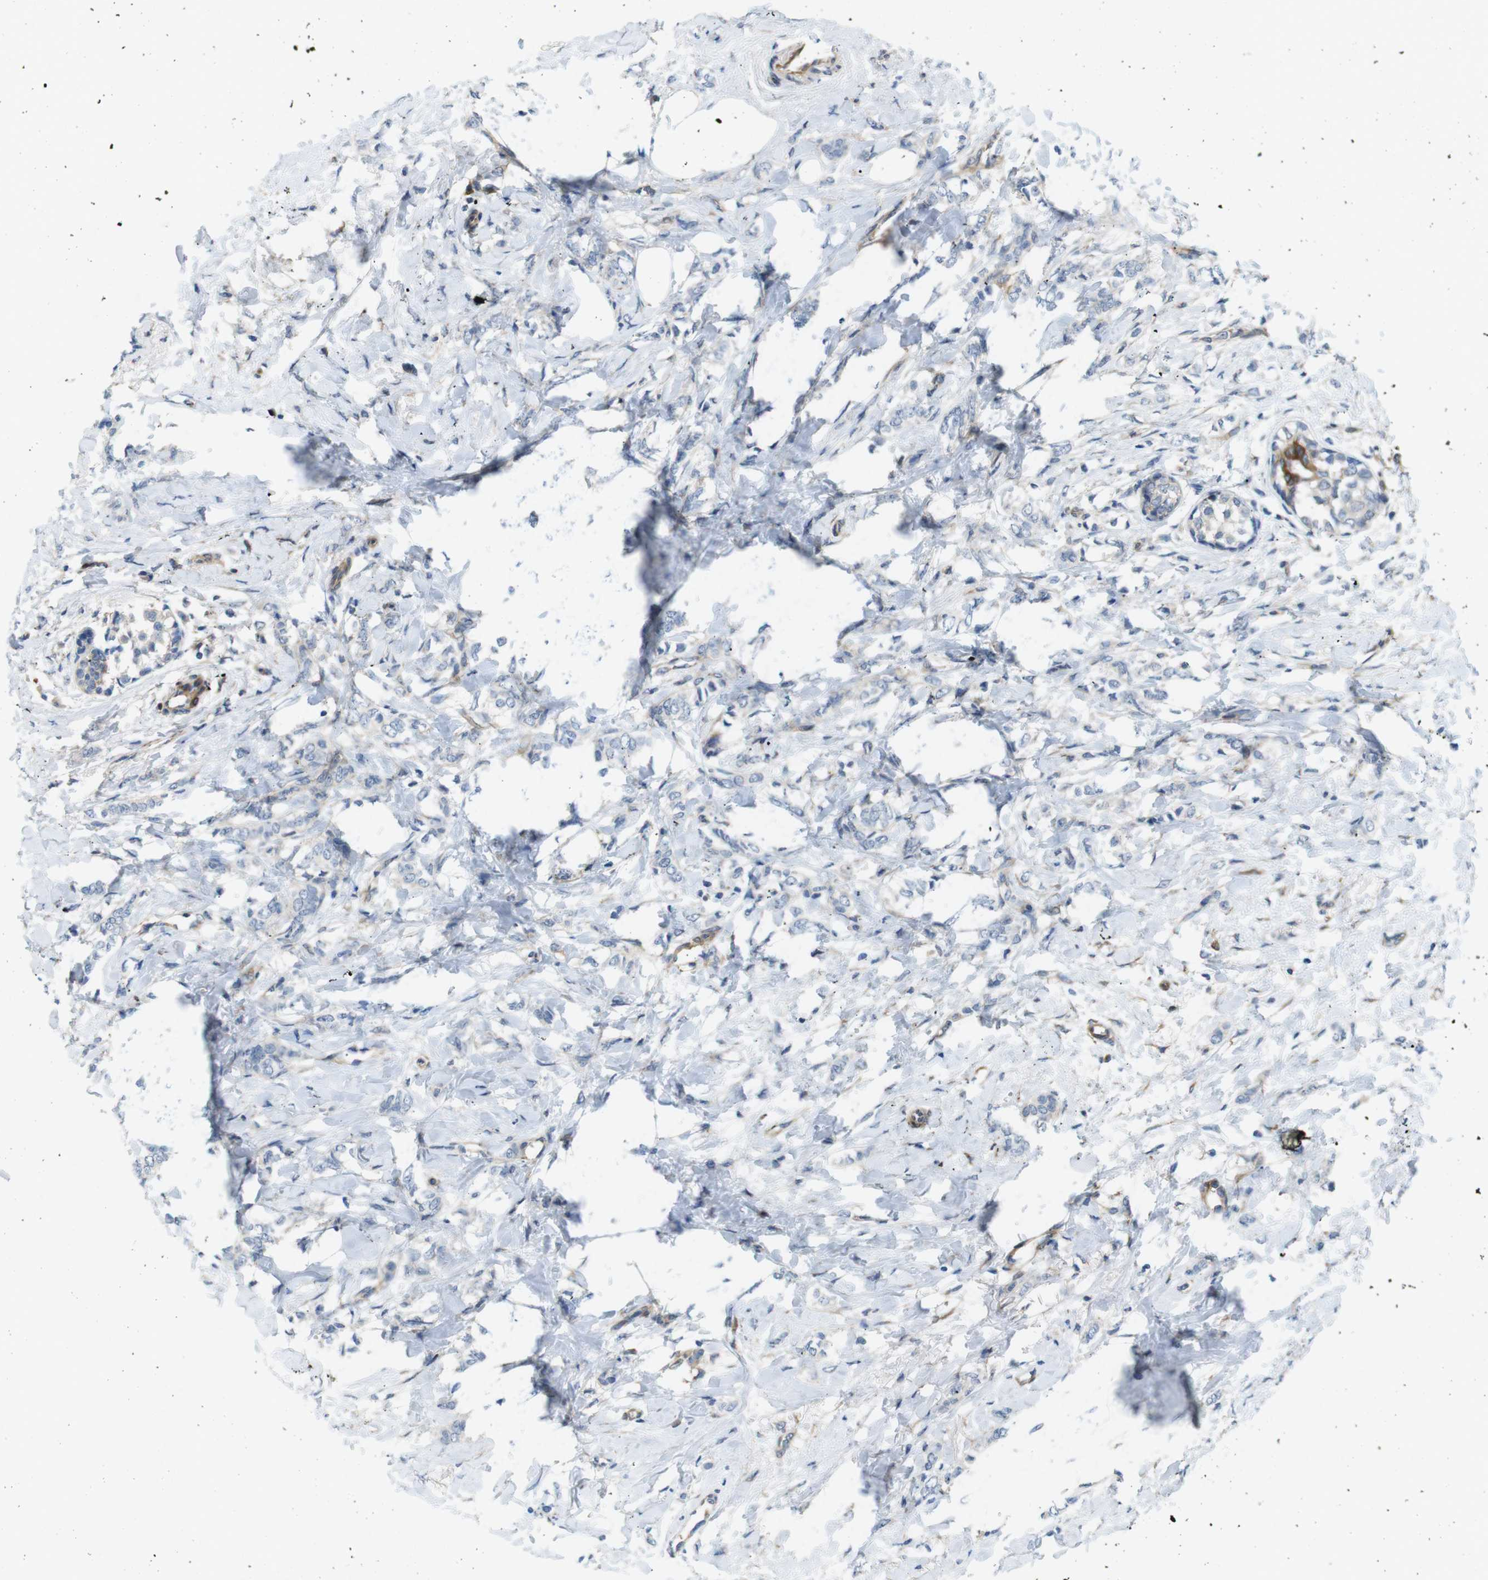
{"staining": {"intensity": "weak", "quantity": "25%-75%", "location": "cytoplasmic/membranous"}, "tissue": "breast cancer", "cell_type": "Tumor cells", "image_type": "cancer", "snomed": [{"axis": "morphology", "description": "Lobular carcinoma, in situ"}, {"axis": "morphology", "description": "Lobular carcinoma"}, {"axis": "topography", "description": "Breast"}], "caption": "High-power microscopy captured an IHC micrograph of breast cancer (lobular carcinoma), revealing weak cytoplasmic/membranous expression in approximately 25%-75% of tumor cells.", "gene": "DCLK1", "patient": {"sex": "female", "age": 41}}